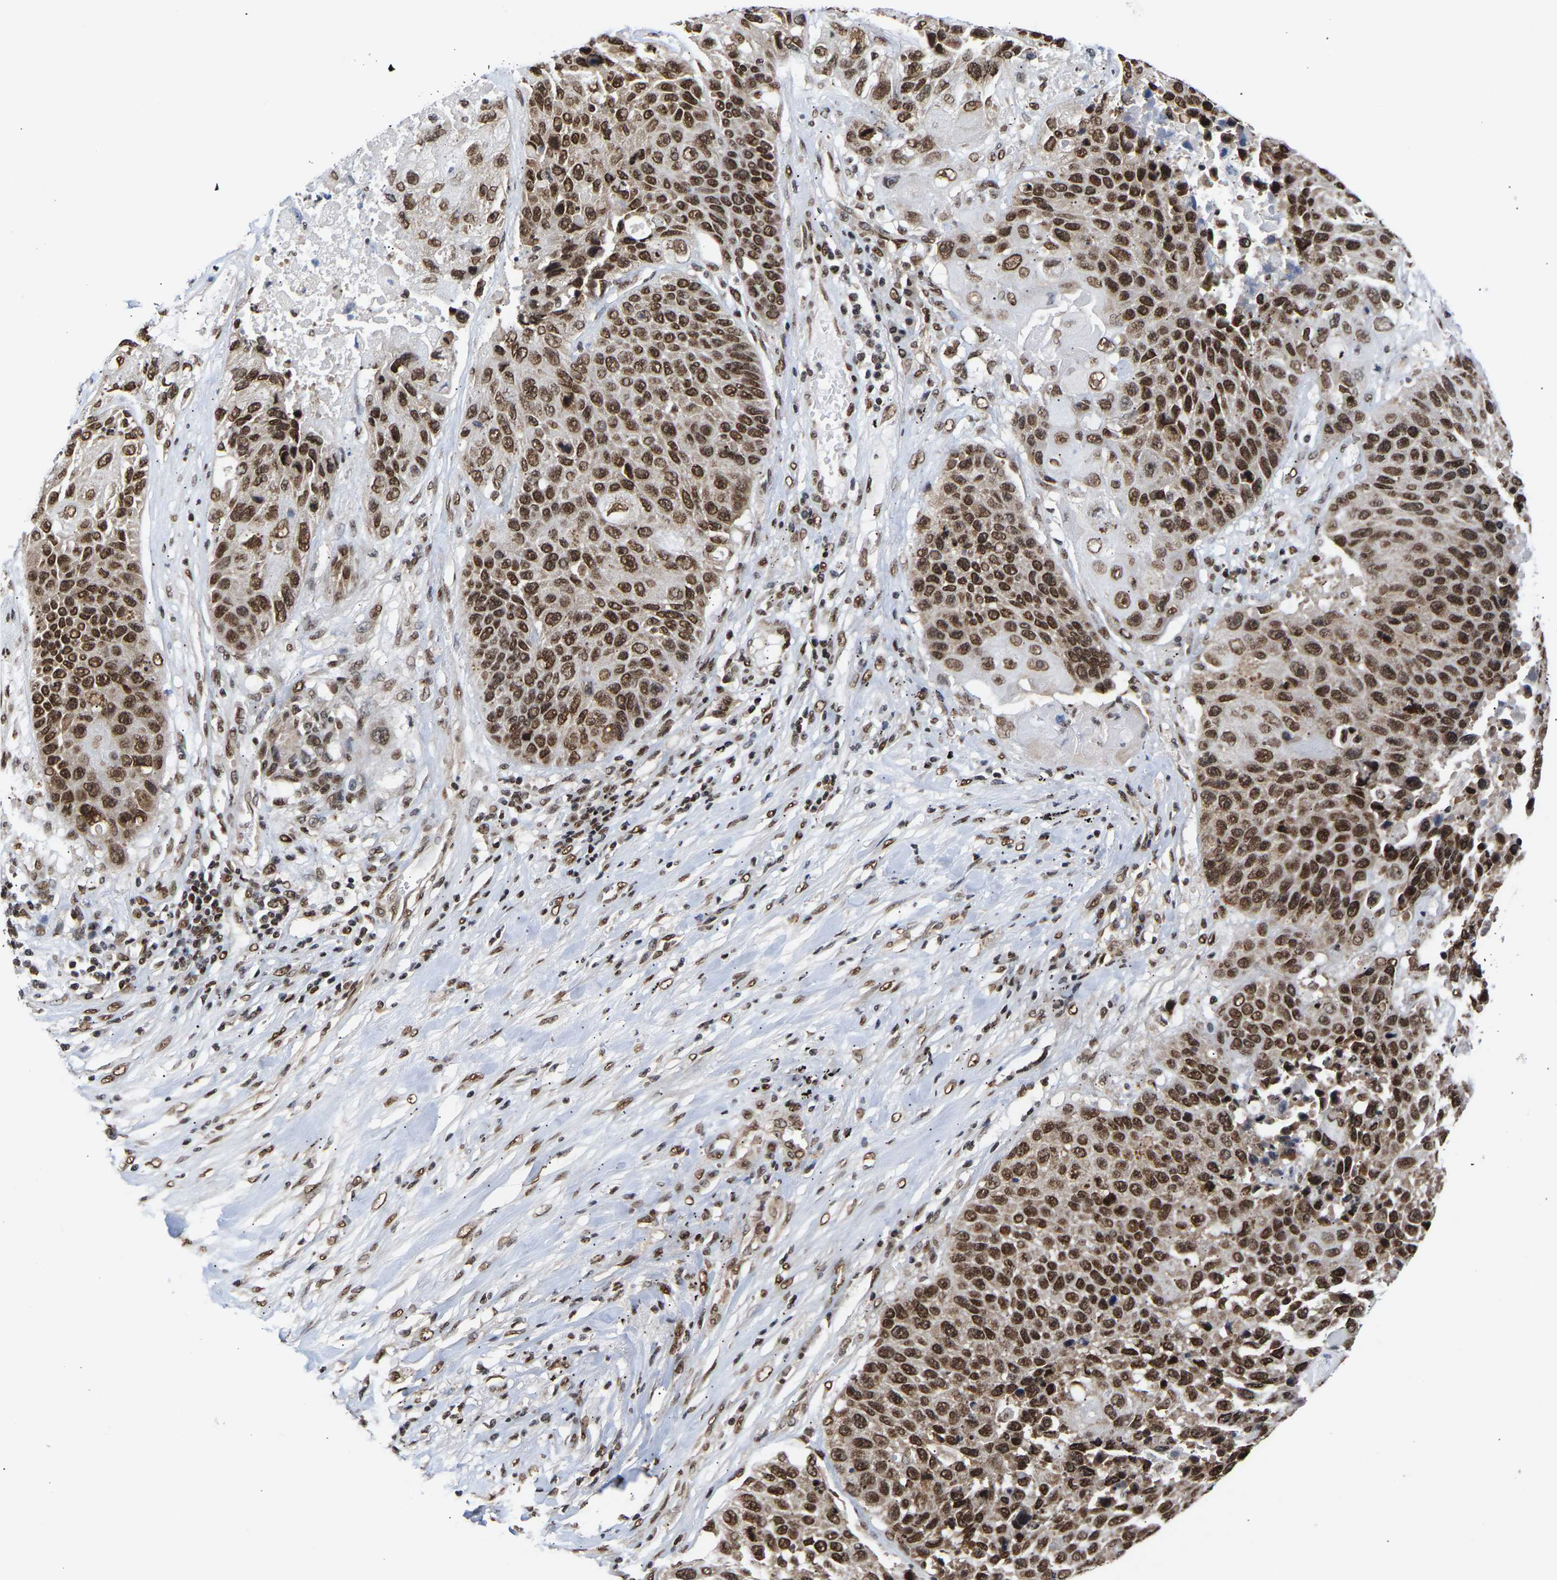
{"staining": {"intensity": "strong", "quantity": ">75%", "location": "nuclear"}, "tissue": "lung cancer", "cell_type": "Tumor cells", "image_type": "cancer", "snomed": [{"axis": "morphology", "description": "Squamous cell carcinoma, NOS"}, {"axis": "topography", "description": "Lung"}], "caption": "Protein staining of lung cancer (squamous cell carcinoma) tissue demonstrates strong nuclear expression in approximately >75% of tumor cells. (Brightfield microscopy of DAB IHC at high magnification).", "gene": "PSIP1", "patient": {"sex": "male", "age": 61}}